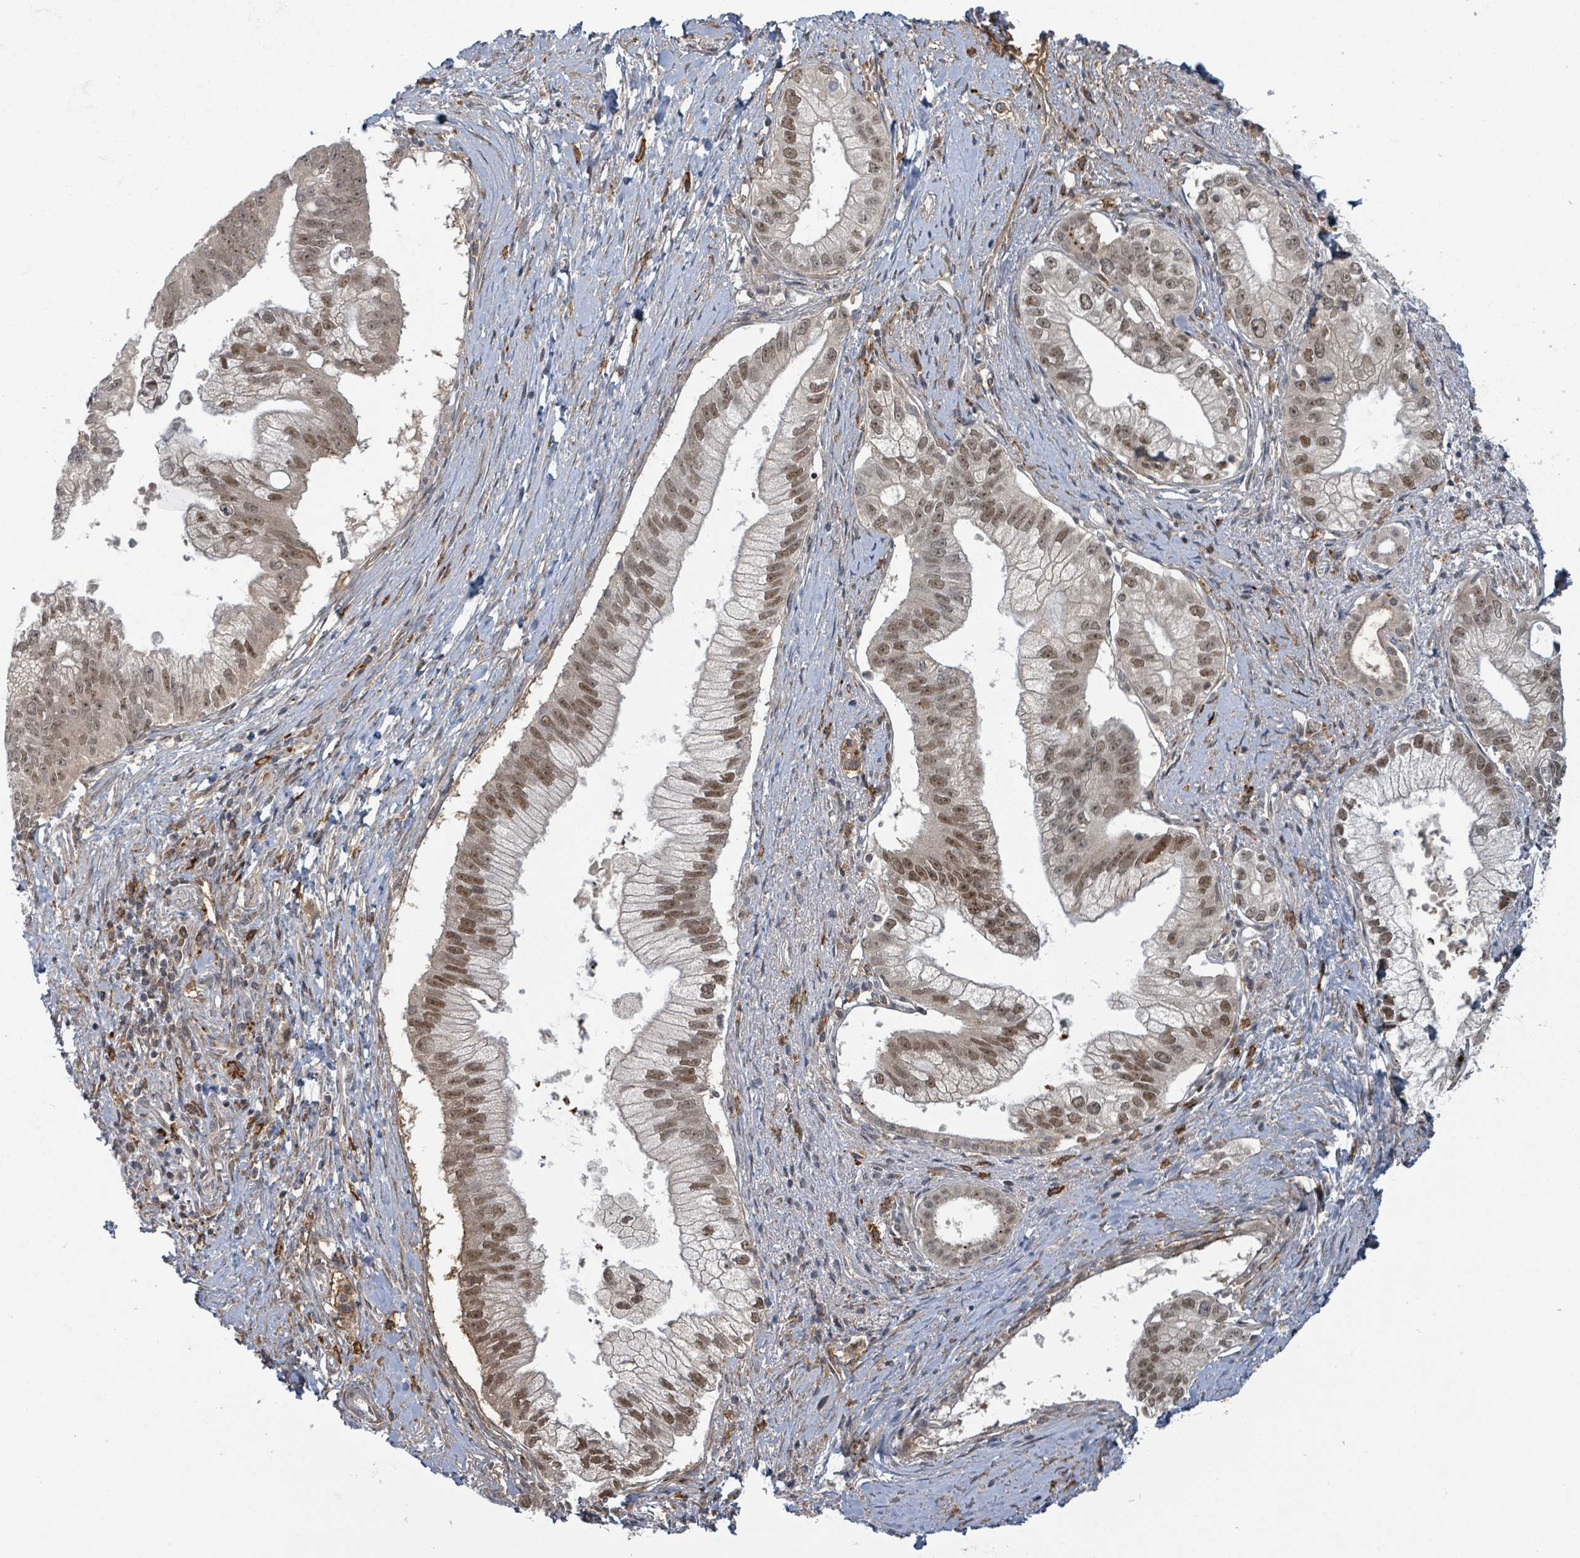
{"staining": {"intensity": "moderate", "quantity": ">75%", "location": "nuclear"}, "tissue": "pancreatic cancer", "cell_type": "Tumor cells", "image_type": "cancer", "snomed": [{"axis": "morphology", "description": "Adenocarcinoma, NOS"}, {"axis": "topography", "description": "Pancreas"}], "caption": "Immunohistochemical staining of human adenocarcinoma (pancreatic) displays moderate nuclear protein positivity in about >75% of tumor cells.", "gene": "GTF3C1", "patient": {"sex": "male", "age": 70}}